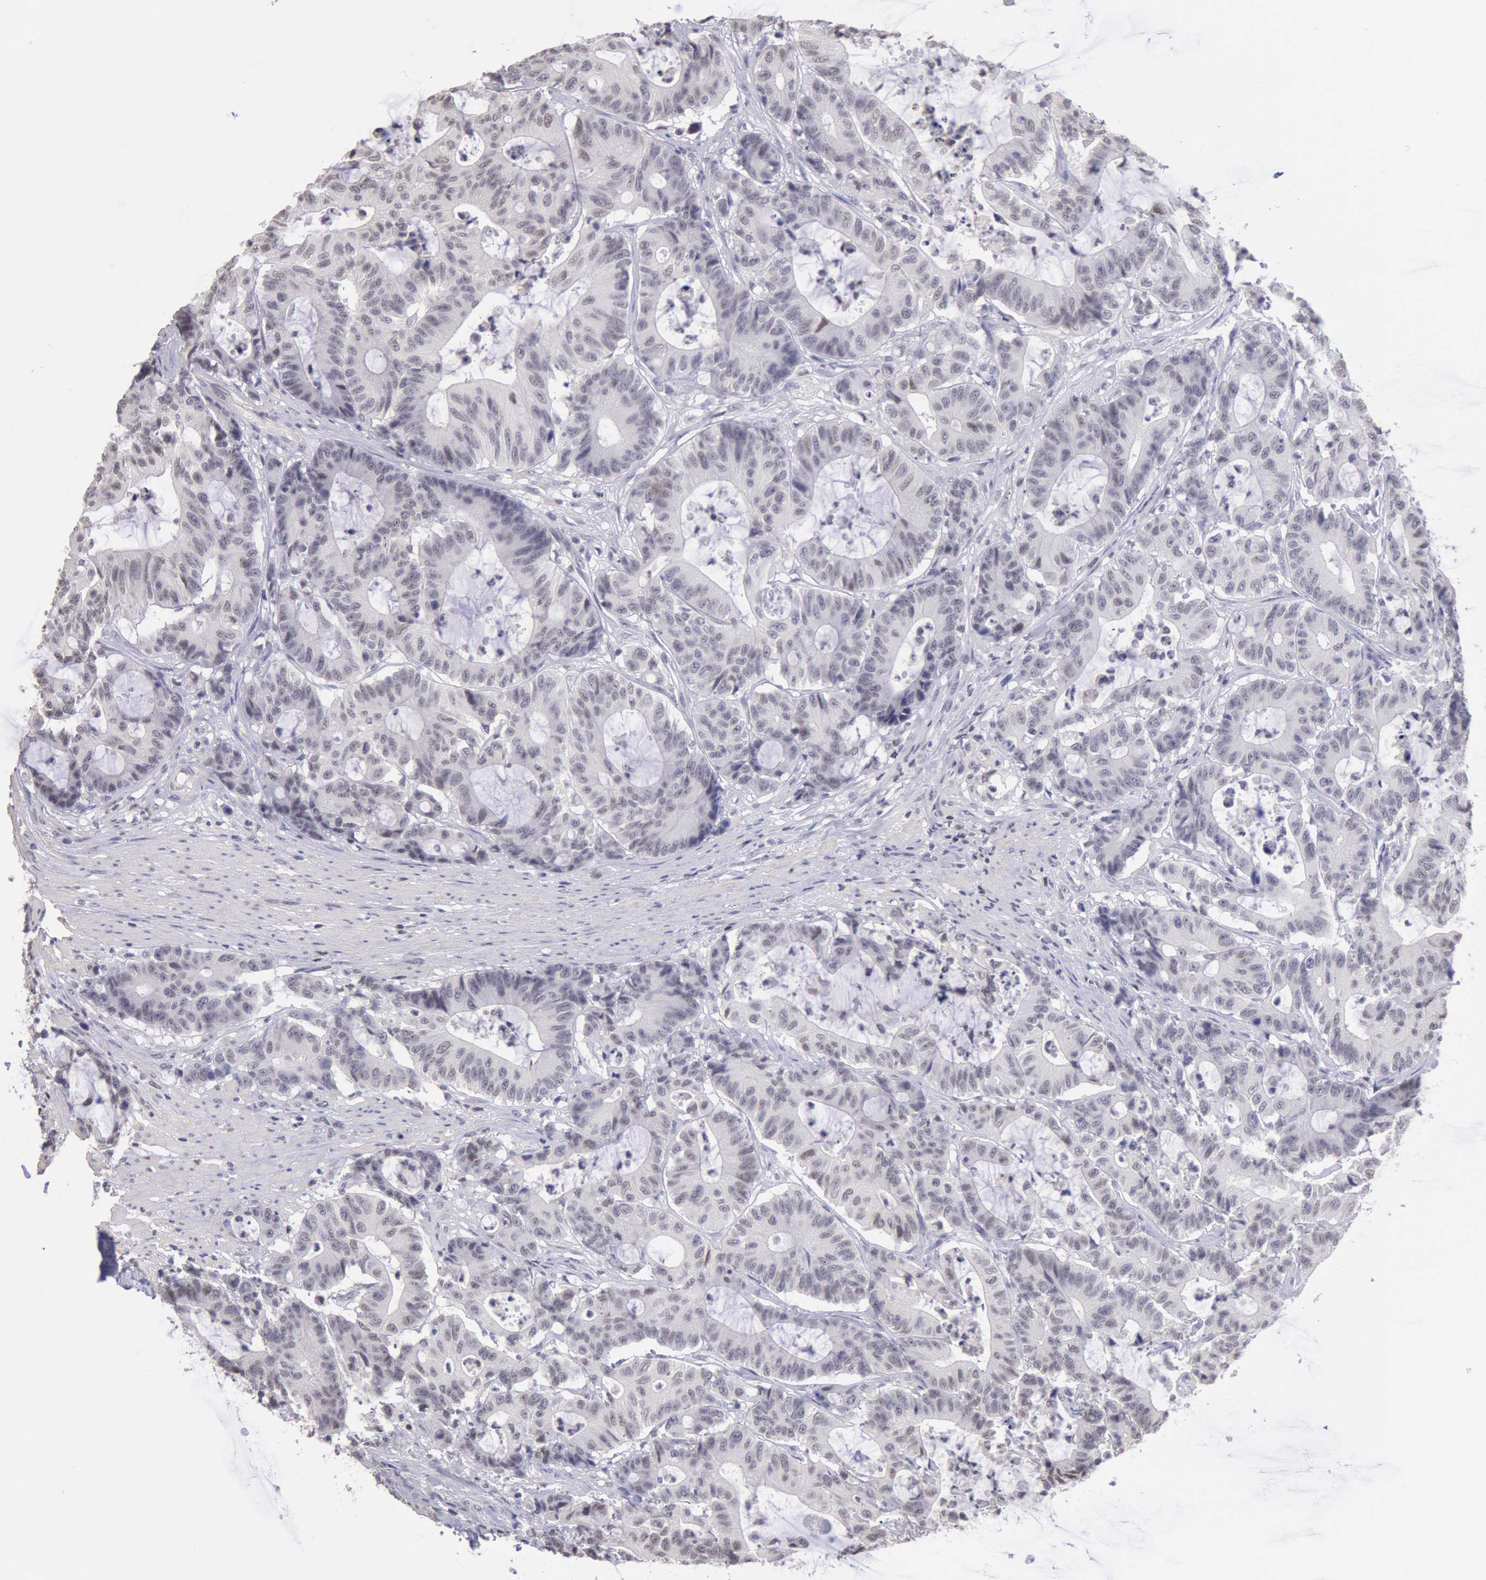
{"staining": {"intensity": "weak", "quantity": "<25%", "location": "nuclear"}, "tissue": "colorectal cancer", "cell_type": "Tumor cells", "image_type": "cancer", "snomed": [{"axis": "morphology", "description": "Adenocarcinoma, NOS"}, {"axis": "topography", "description": "Colon"}], "caption": "This is a histopathology image of IHC staining of colorectal adenocarcinoma, which shows no staining in tumor cells. Nuclei are stained in blue.", "gene": "MYH7", "patient": {"sex": "female", "age": 84}}